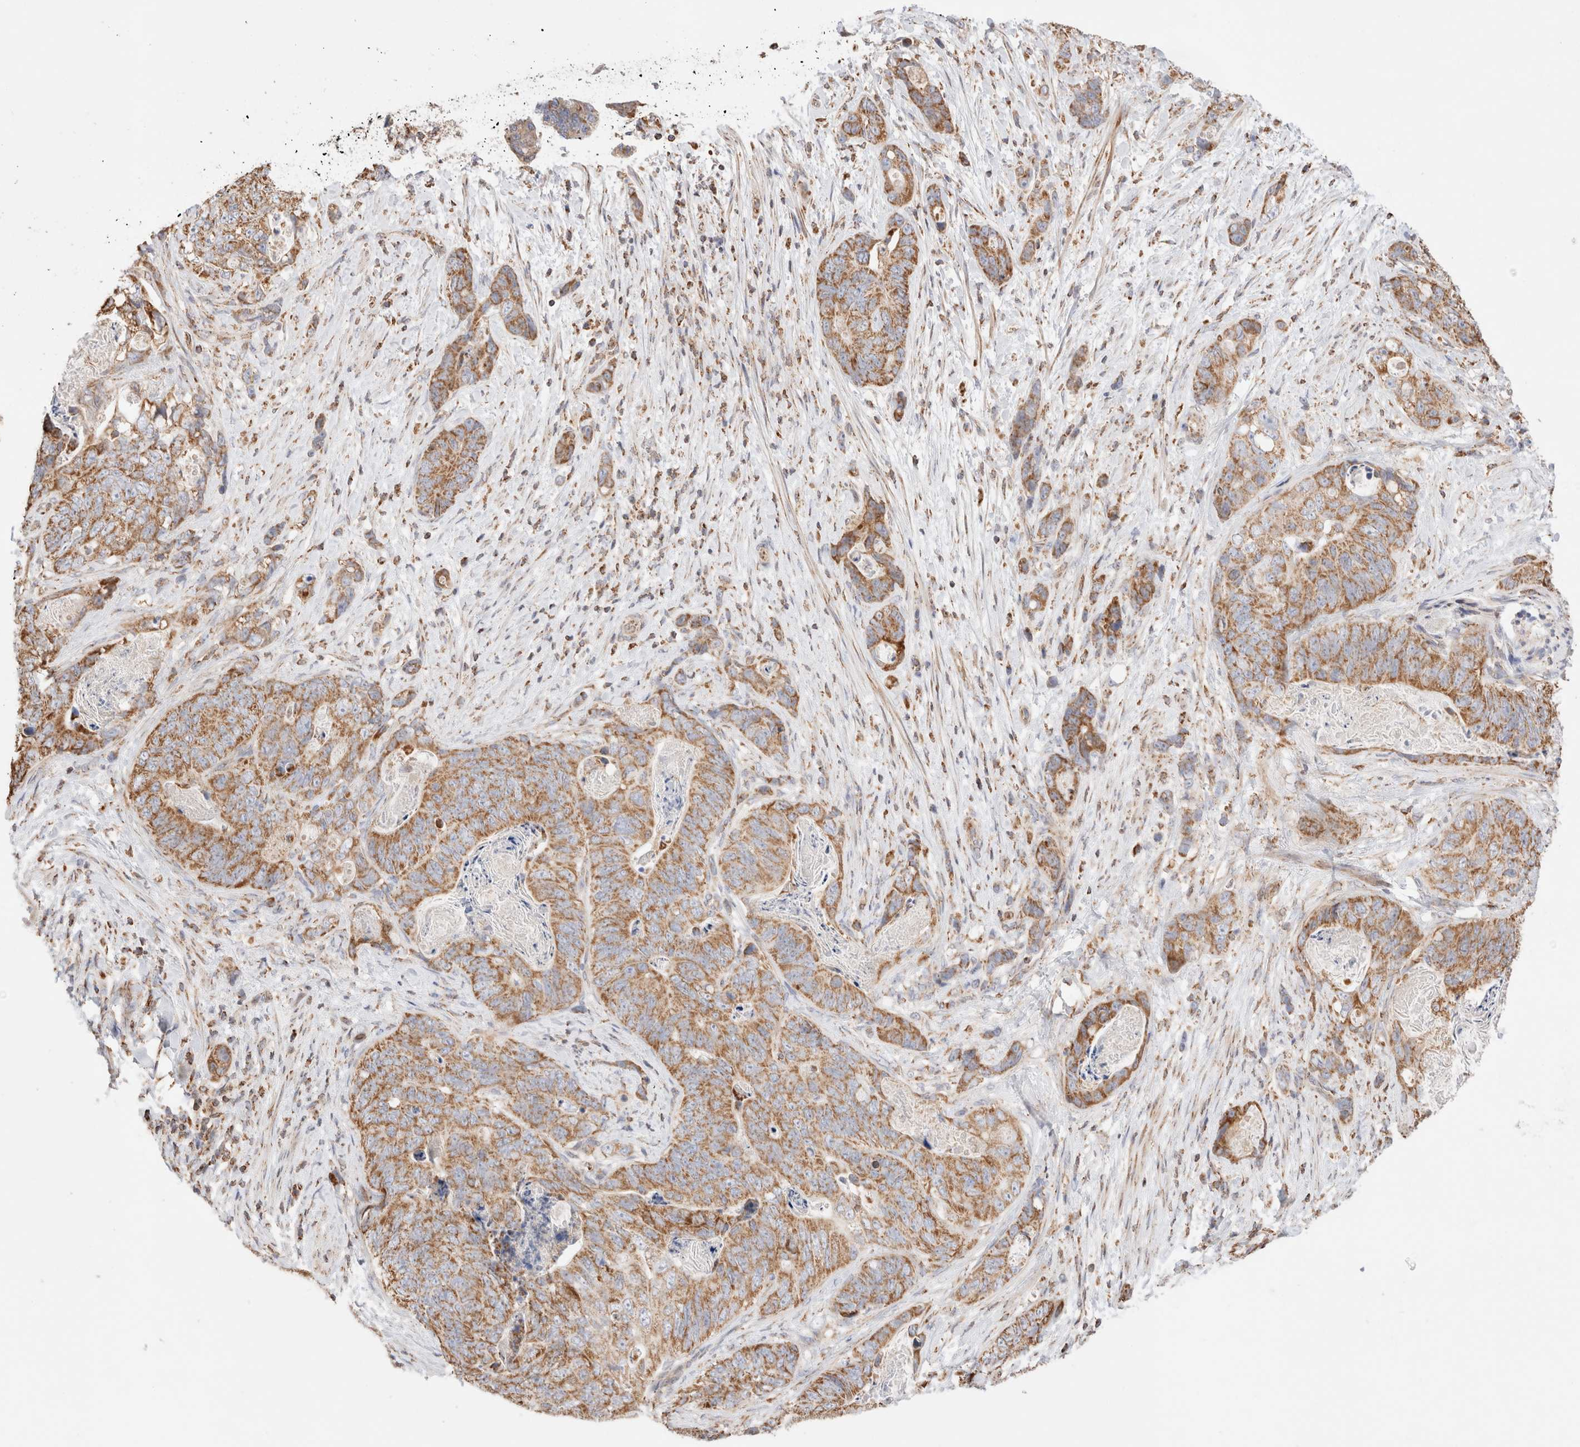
{"staining": {"intensity": "moderate", "quantity": ">75%", "location": "cytoplasmic/membranous"}, "tissue": "stomach cancer", "cell_type": "Tumor cells", "image_type": "cancer", "snomed": [{"axis": "morphology", "description": "Normal tissue, NOS"}, {"axis": "morphology", "description": "Adenocarcinoma, NOS"}, {"axis": "topography", "description": "Stomach"}], "caption": "Protein positivity by IHC displays moderate cytoplasmic/membranous expression in about >75% of tumor cells in stomach adenocarcinoma.", "gene": "TMPPE", "patient": {"sex": "female", "age": 89}}